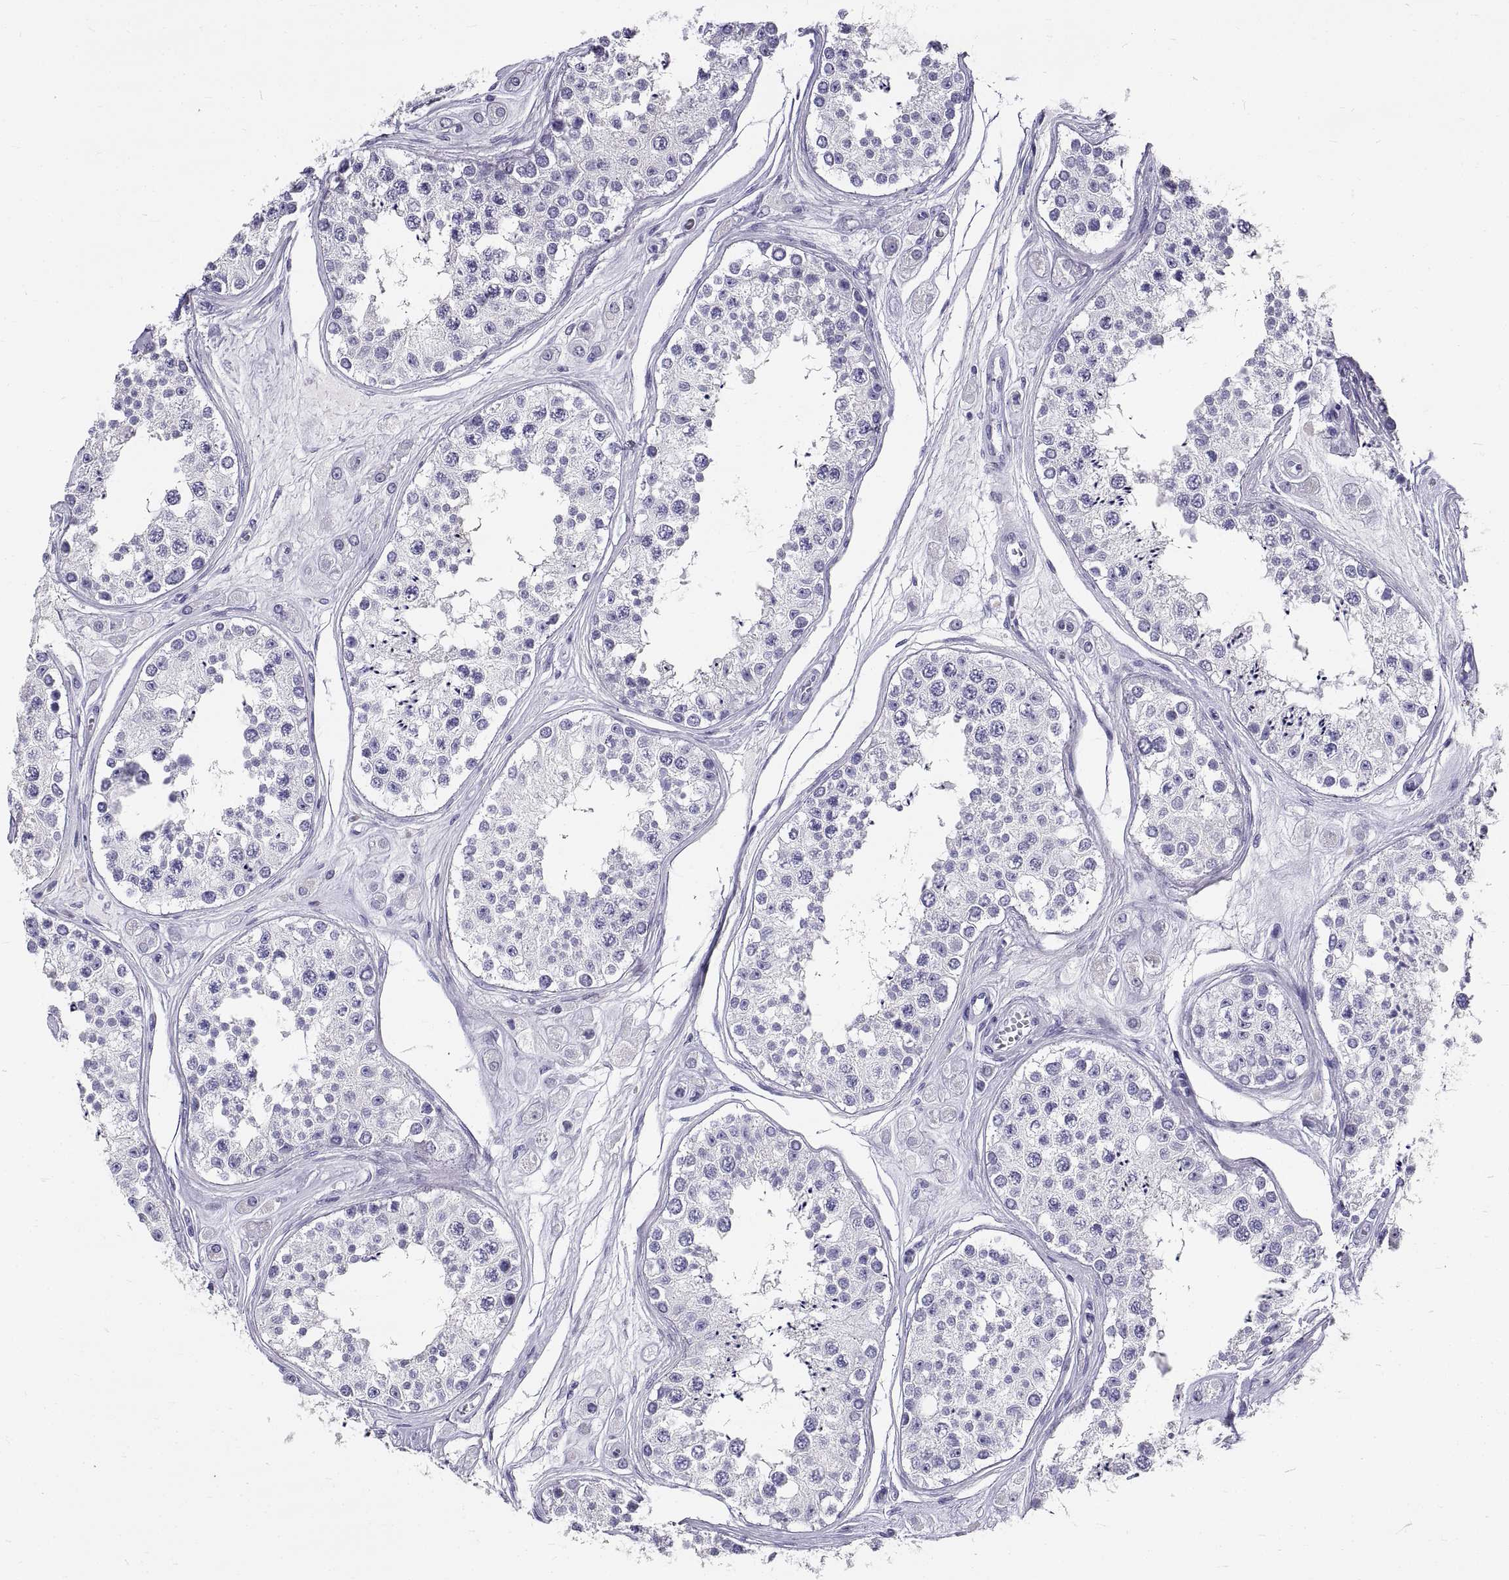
{"staining": {"intensity": "negative", "quantity": "none", "location": "none"}, "tissue": "testis", "cell_type": "Cells in seminiferous ducts", "image_type": "normal", "snomed": [{"axis": "morphology", "description": "Normal tissue, NOS"}, {"axis": "topography", "description": "Testis"}], "caption": "An IHC photomicrograph of benign testis is shown. There is no staining in cells in seminiferous ducts of testis.", "gene": "GNG12", "patient": {"sex": "male", "age": 25}}